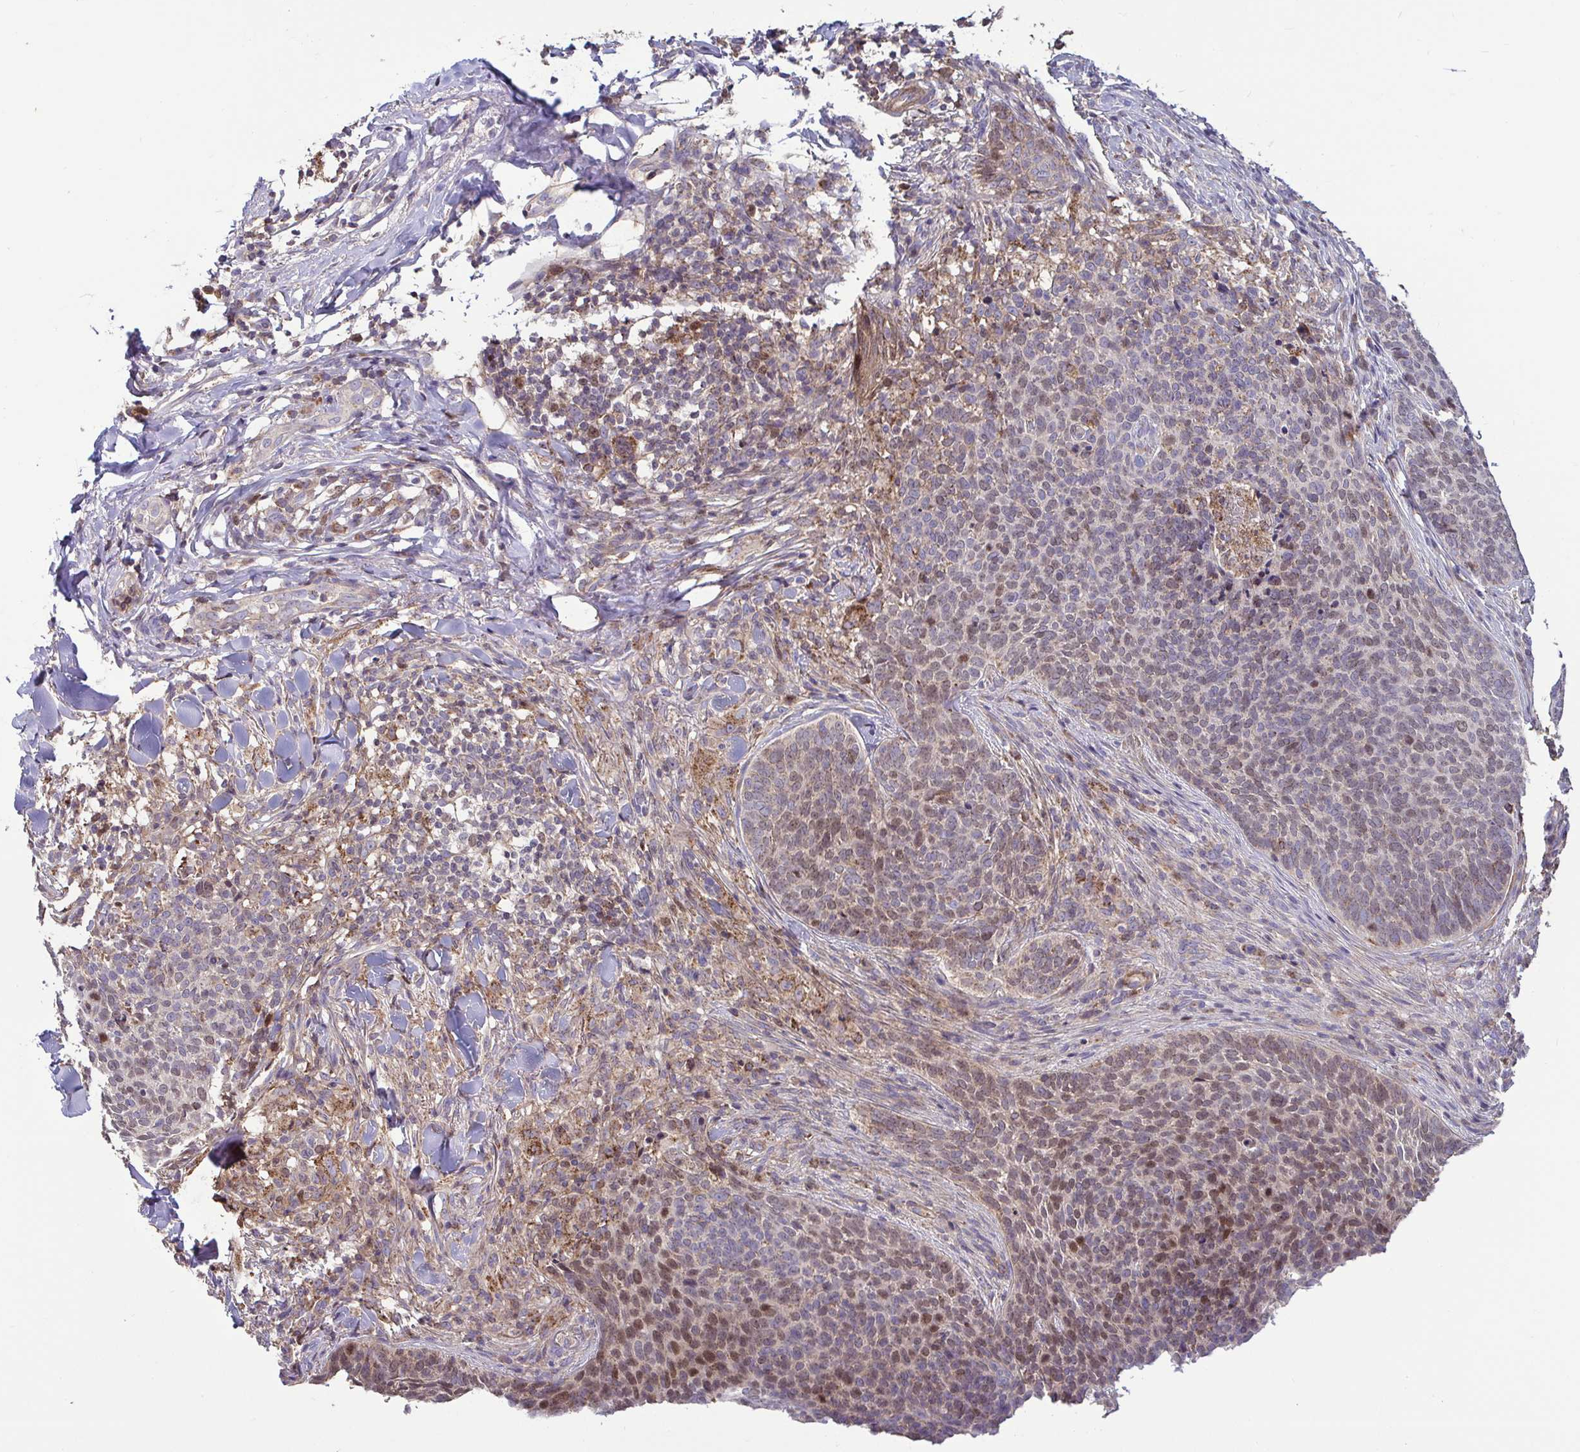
{"staining": {"intensity": "moderate", "quantity": "25%-75%", "location": "cytoplasmic/membranous,nuclear"}, "tissue": "skin cancer", "cell_type": "Tumor cells", "image_type": "cancer", "snomed": [{"axis": "morphology", "description": "Basal cell carcinoma"}, {"axis": "topography", "description": "Skin"}, {"axis": "topography", "description": "Skin of face"}], "caption": "Immunohistochemical staining of skin basal cell carcinoma displays medium levels of moderate cytoplasmic/membranous and nuclear expression in about 25%-75% of tumor cells.", "gene": "SPRY1", "patient": {"sex": "male", "age": 56}}